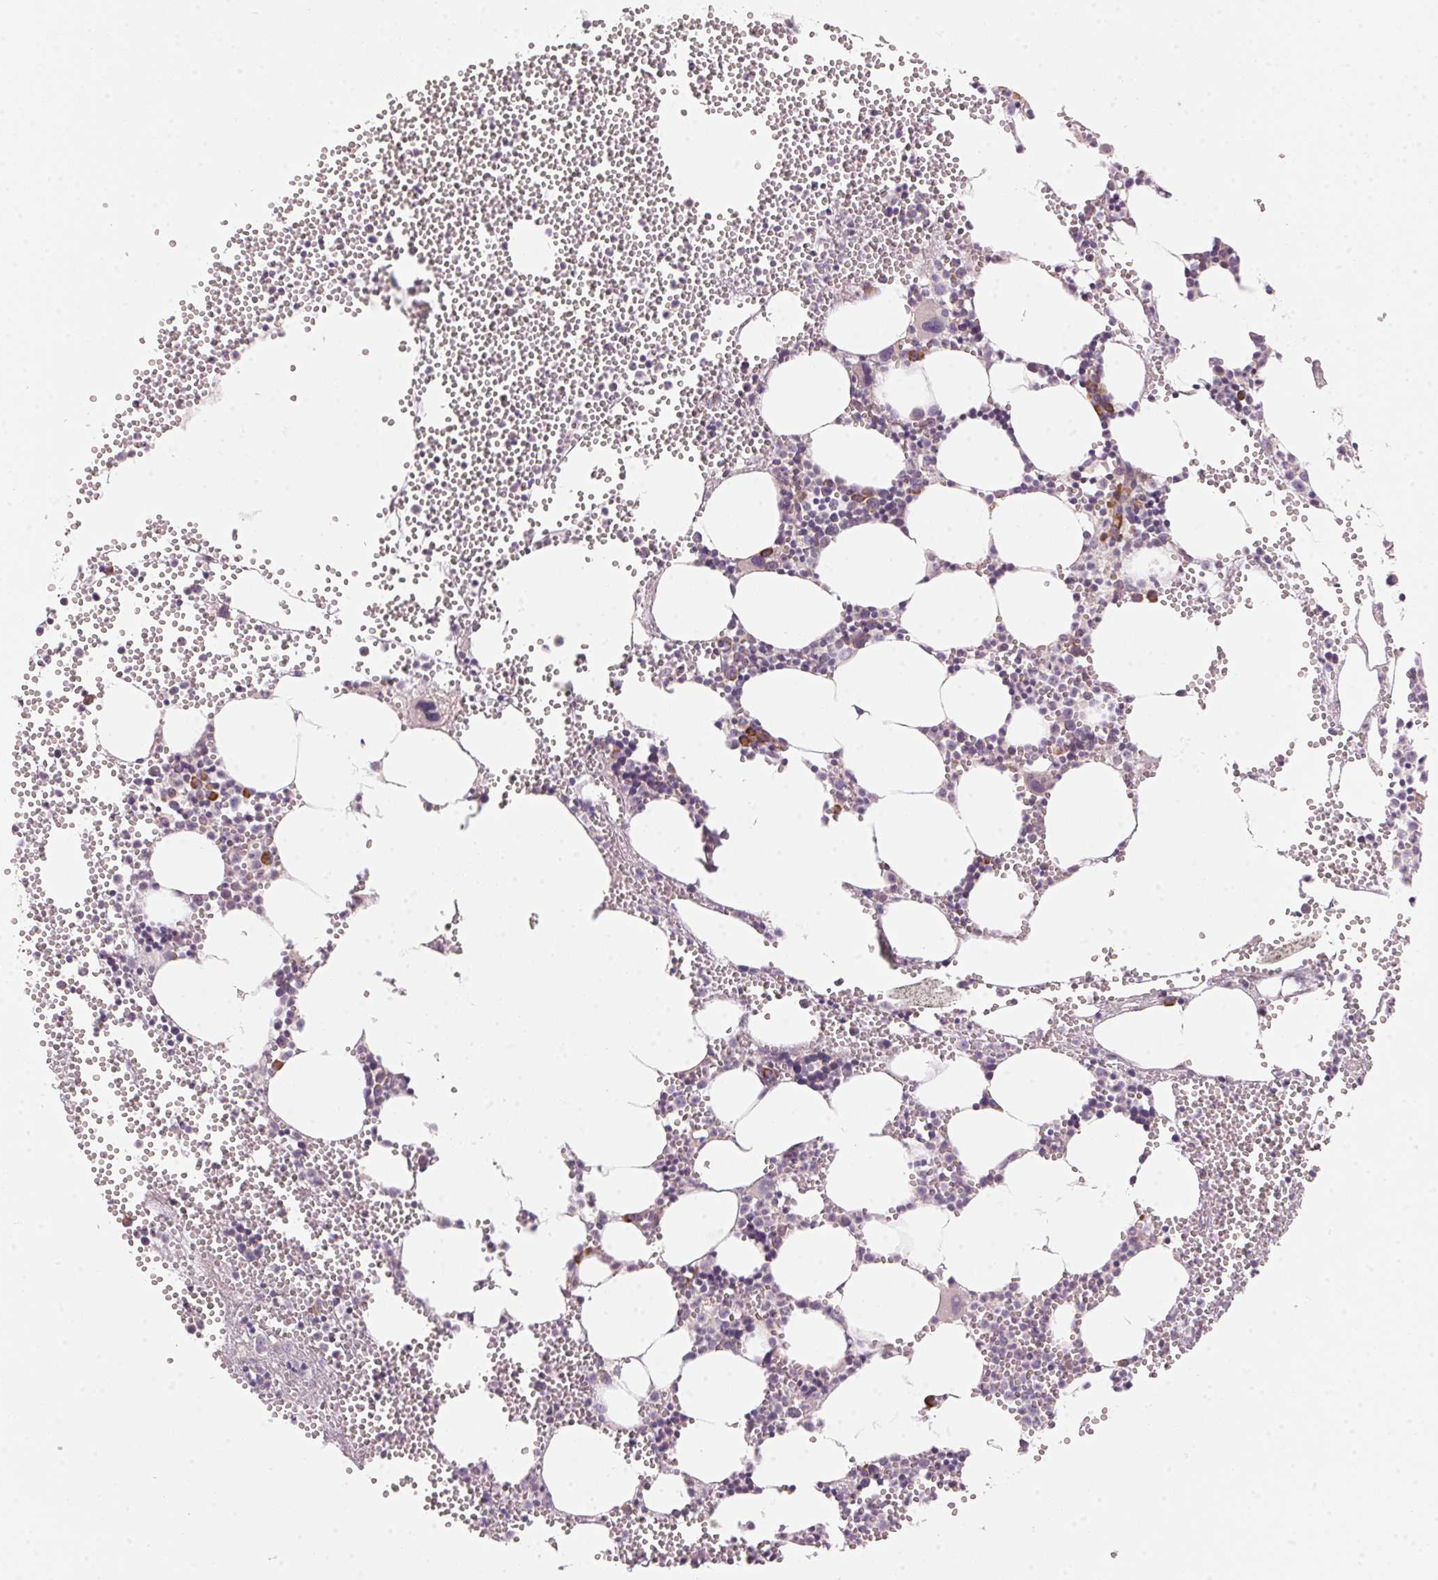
{"staining": {"intensity": "moderate", "quantity": "<25%", "location": "cytoplasmic/membranous"}, "tissue": "bone marrow", "cell_type": "Hematopoietic cells", "image_type": "normal", "snomed": [{"axis": "morphology", "description": "Normal tissue, NOS"}, {"axis": "topography", "description": "Bone marrow"}], "caption": "A micrograph showing moderate cytoplasmic/membranous expression in approximately <25% of hematopoietic cells in normal bone marrow, as visualized by brown immunohistochemical staining.", "gene": "BLOC1S2", "patient": {"sex": "male", "age": 89}}